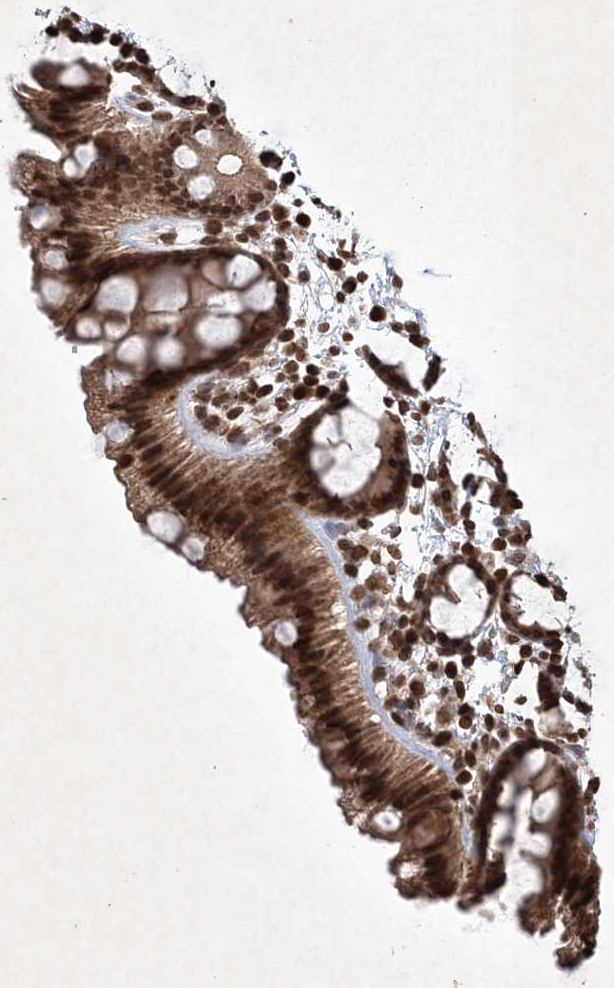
{"staining": {"intensity": "moderate", "quantity": ">75%", "location": "cytoplasmic/membranous,nuclear"}, "tissue": "rectum", "cell_type": "Glandular cells", "image_type": "normal", "snomed": [{"axis": "morphology", "description": "Normal tissue, NOS"}, {"axis": "topography", "description": "Rectum"}], "caption": "A high-resolution histopathology image shows immunohistochemistry staining of benign rectum, which displays moderate cytoplasmic/membranous,nuclear expression in about >75% of glandular cells. (Brightfield microscopy of DAB IHC at high magnification).", "gene": "NEDD9", "patient": {"sex": "female", "age": 65}}